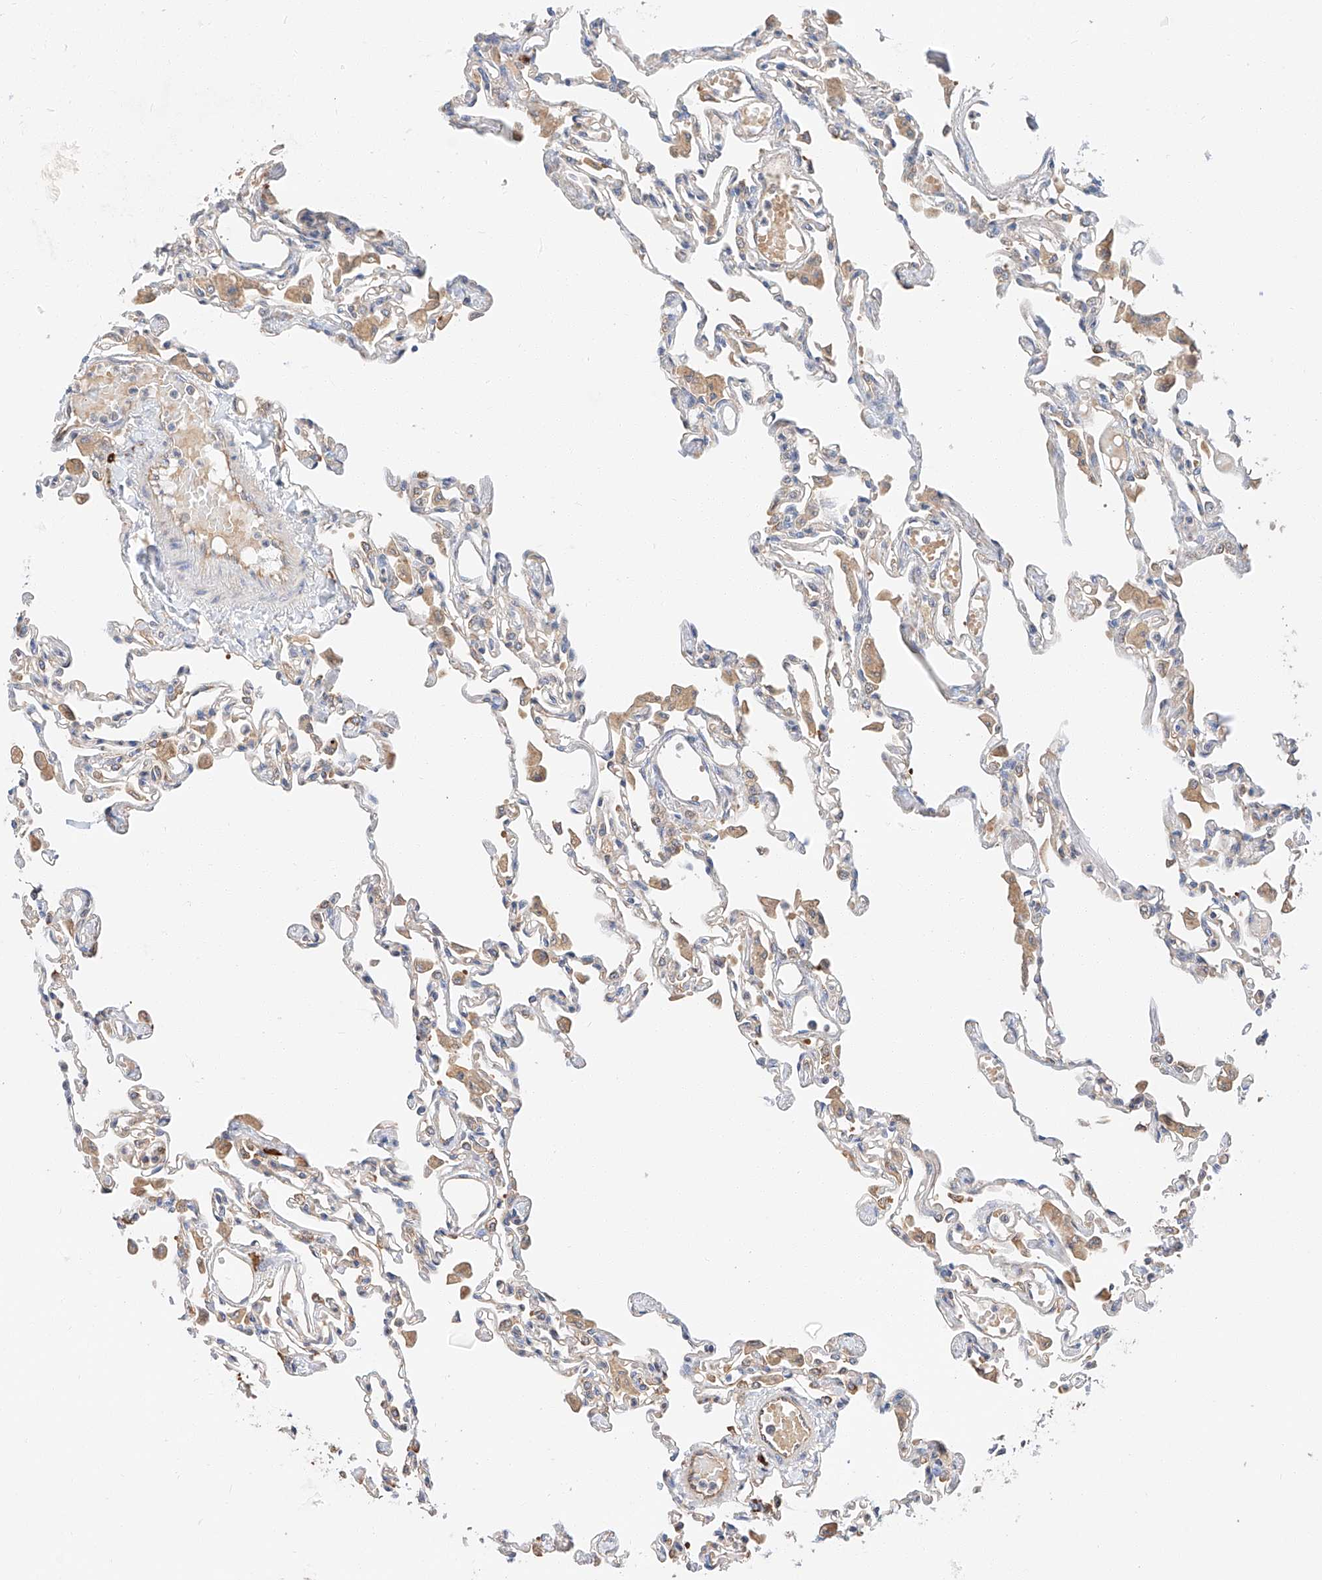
{"staining": {"intensity": "moderate", "quantity": "<25%", "location": "cytoplasmic/membranous"}, "tissue": "lung", "cell_type": "Alveolar cells", "image_type": "normal", "snomed": [{"axis": "morphology", "description": "Normal tissue, NOS"}, {"axis": "topography", "description": "Bronchus"}, {"axis": "topography", "description": "Lung"}], "caption": "Immunohistochemical staining of unremarkable human lung exhibits <25% levels of moderate cytoplasmic/membranous protein positivity in about <25% of alveolar cells.", "gene": "GLMN", "patient": {"sex": "female", "age": 49}}